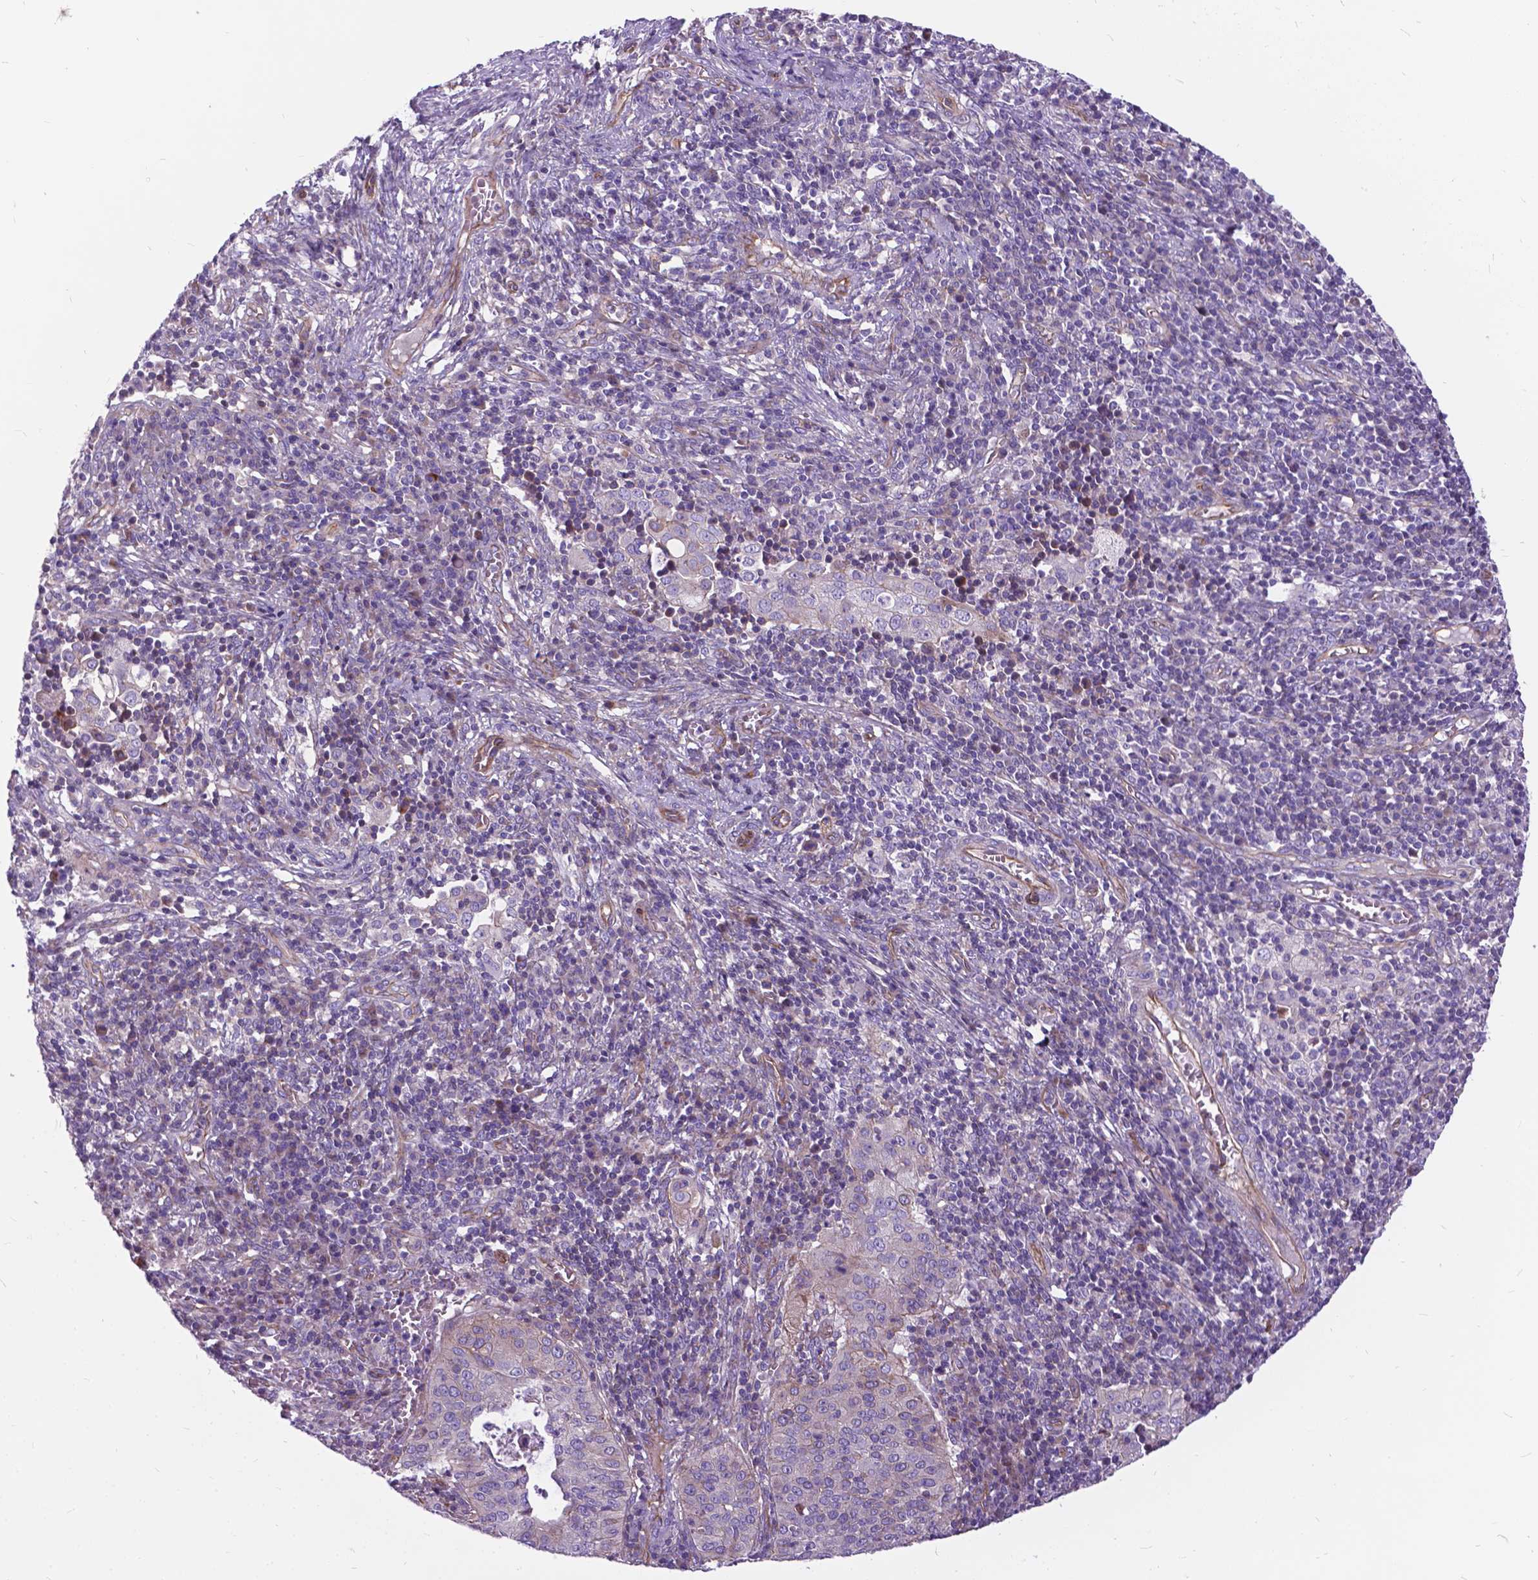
{"staining": {"intensity": "negative", "quantity": "none", "location": "none"}, "tissue": "cervical cancer", "cell_type": "Tumor cells", "image_type": "cancer", "snomed": [{"axis": "morphology", "description": "Squamous cell carcinoma, NOS"}, {"axis": "topography", "description": "Cervix"}], "caption": "There is no significant expression in tumor cells of squamous cell carcinoma (cervical). The staining is performed using DAB brown chromogen with nuclei counter-stained in using hematoxylin.", "gene": "FLT4", "patient": {"sex": "female", "age": 39}}